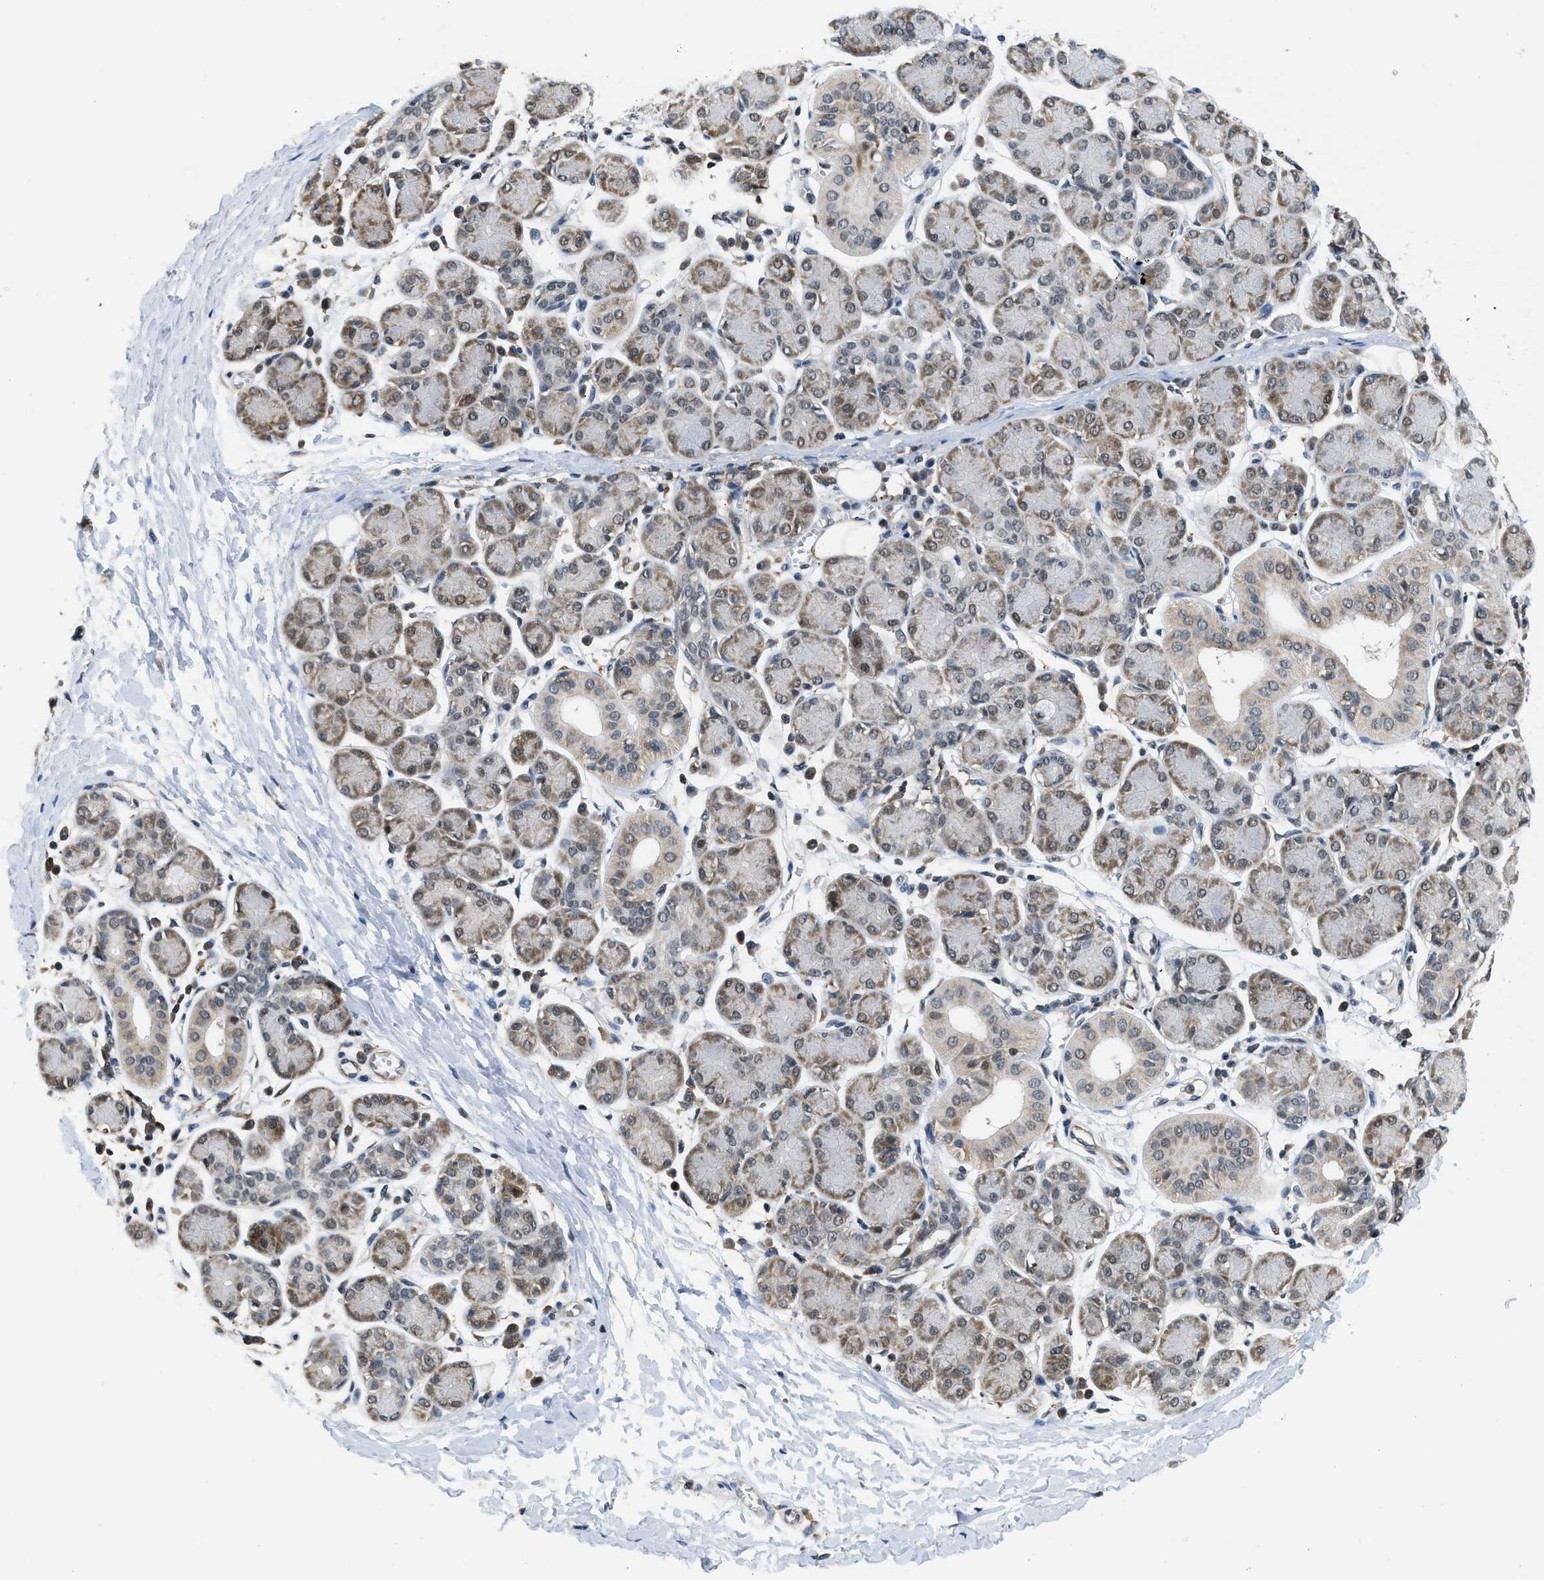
{"staining": {"intensity": "weak", "quantity": "25%-75%", "location": "cytoplasmic/membranous,nuclear"}, "tissue": "salivary gland", "cell_type": "Glandular cells", "image_type": "normal", "snomed": [{"axis": "morphology", "description": "Normal tissue, NOS"}, {"axis": "morphology", "description": "Inflammation, NOS"}, {"axis": "topography", "description": "Lymph node"}, {"axis": "topography", "description": "Salivary gland"}], "caption": "Immunohistochemistry histopathology image of benign human salivary gland stained for a protein (brown), which shows low levels of weak cytoplasmic/membranous,nuclear positivity in approximately 25%-75% of glandular cells.", "gene": "ATF7IP", "patient": {"sex": "male", "age": 3}}